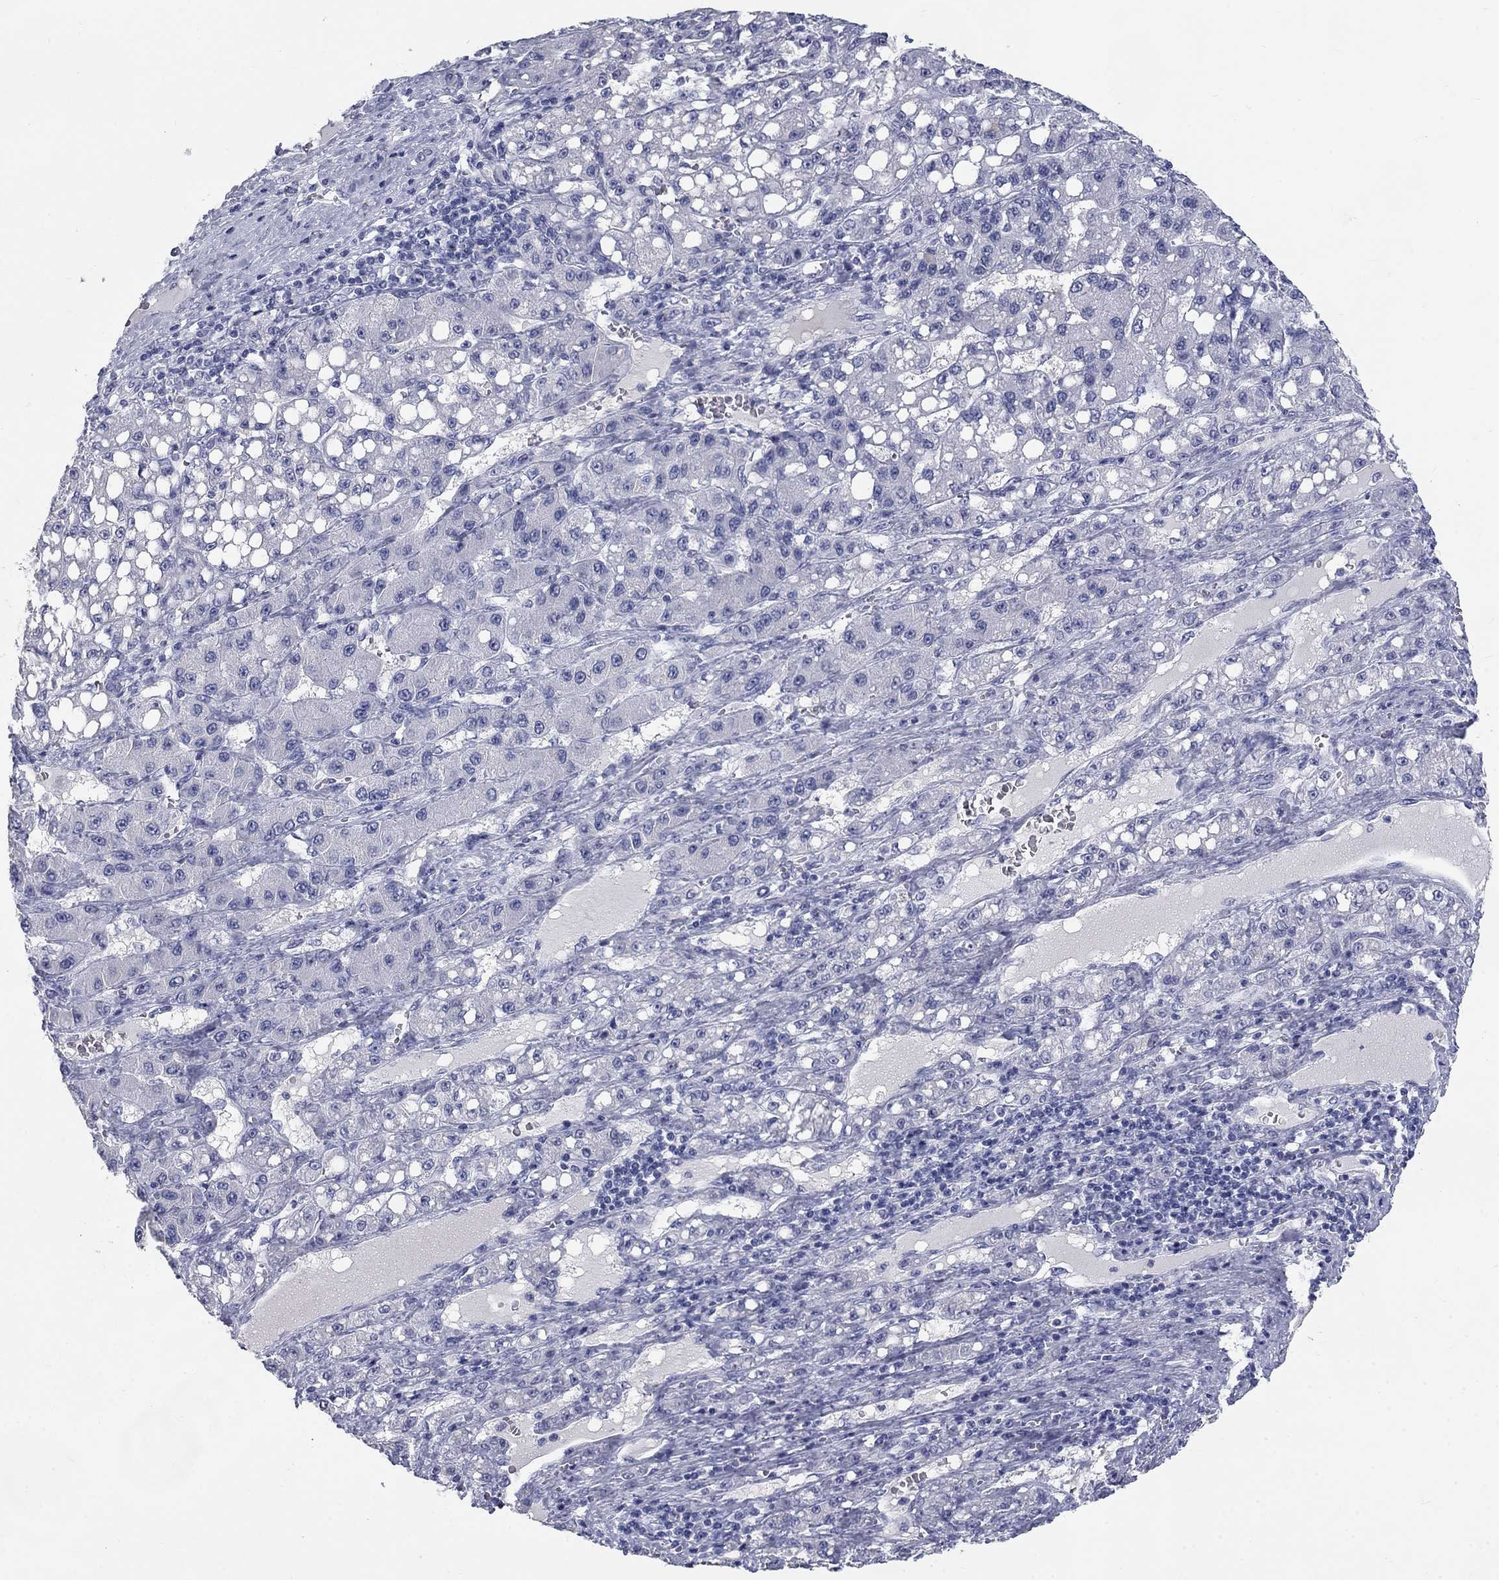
{"staining": {"intensity": "negative", "quantity": "none", "location": "none"}, "tissue": "liver cancer", "cell_type": "Tumor cells", "image_type": "cancer", "snomed": [{"axis": "morphology", "description": "Carcinoma, Hepatocellular, NOS"}, {"axis": "topography", "description": "Liver"}], "caption": "Human liver cancer (hepatocellular carcinoma) stained for a protein using immunohistochemistry (IHC) displays no staining in tumor cells.", "gene": "ELAVL4", "patient": {"sex": "female", "age": 65}}